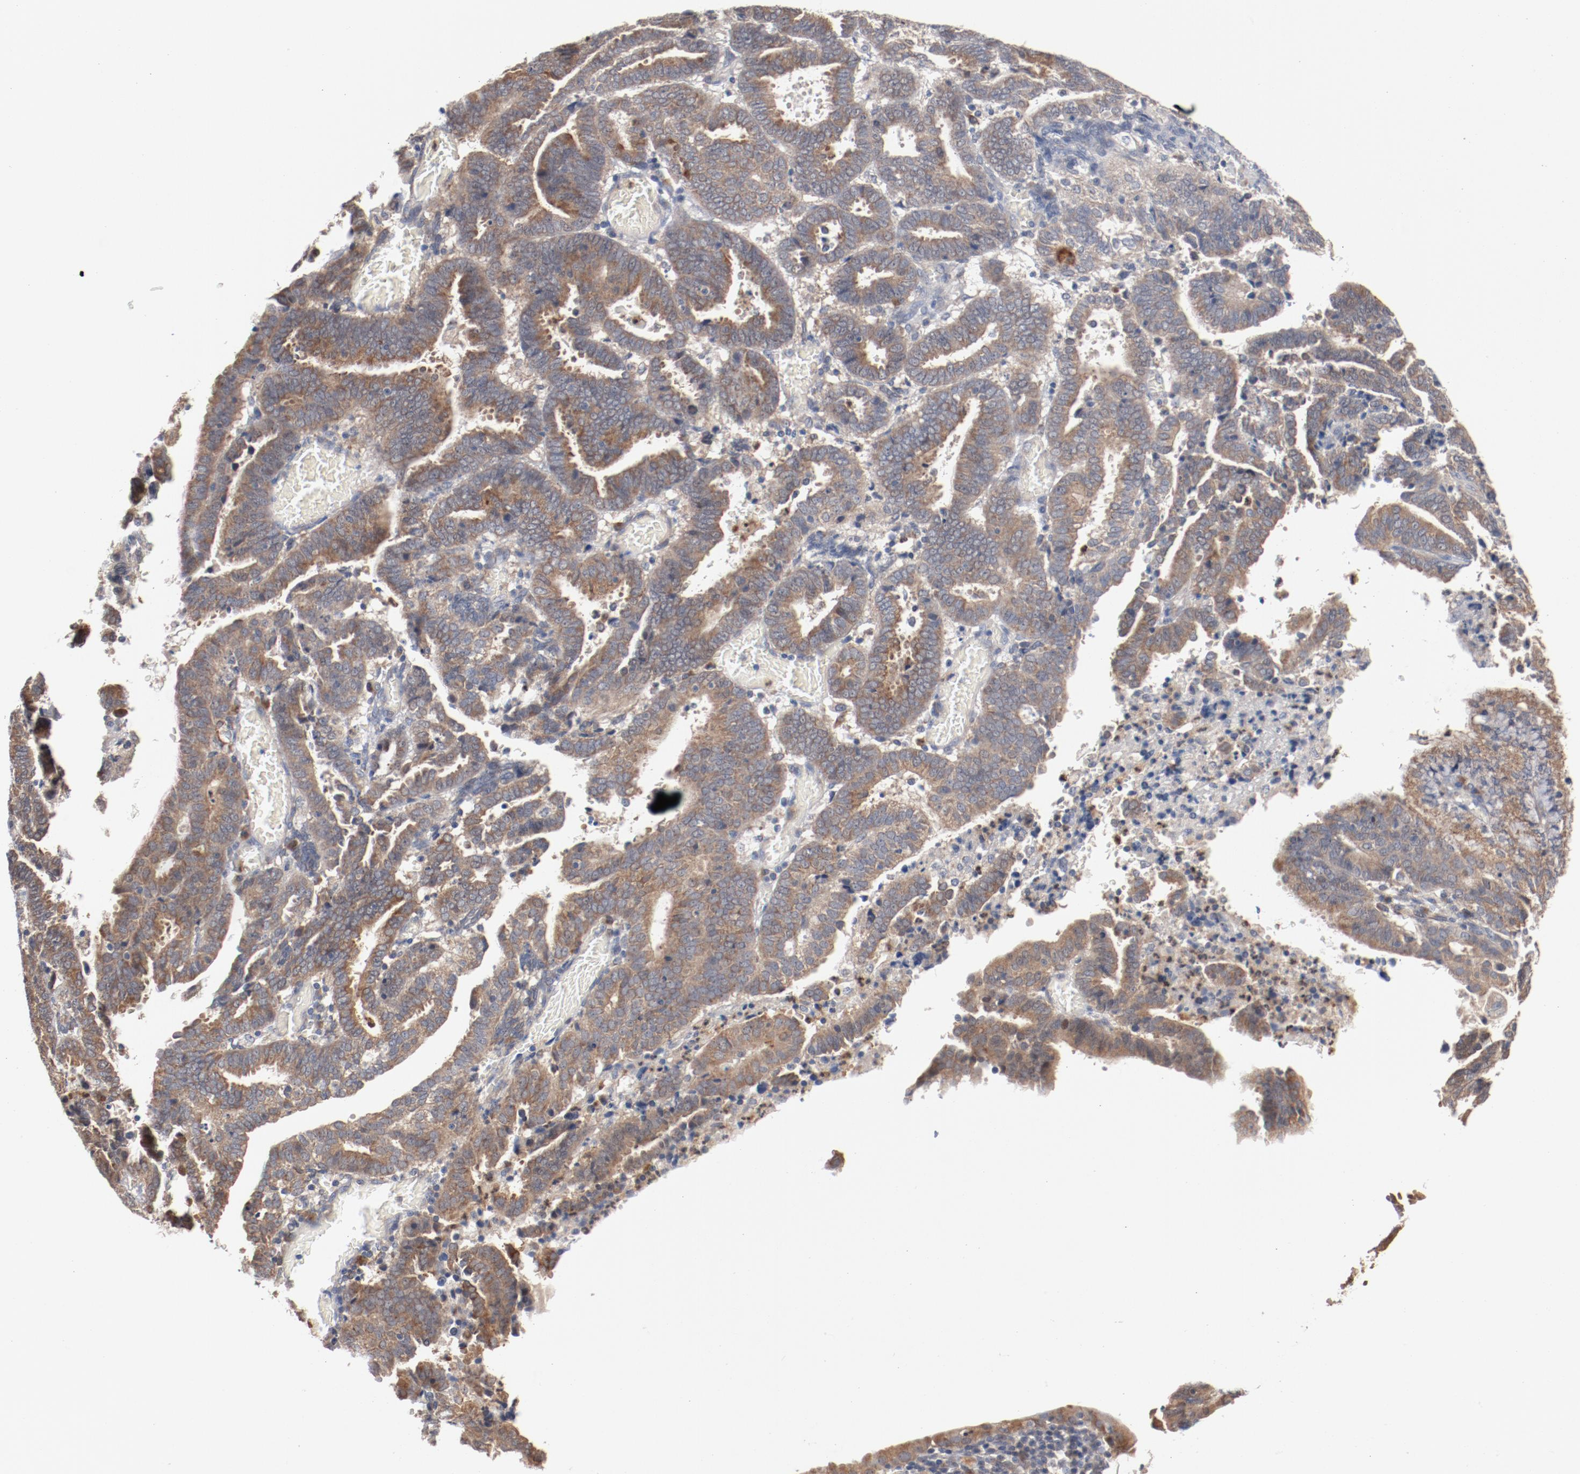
{"staining": {"intensity": "moderate", "quantity": ">75%", "location": "cytoplasmic/membranous"}, "tissue": "endometrial cancer", "cell_type": "Tumor cells", "image_type": "cancer", "snomed": [{"axis": "morphology", "description": "Adenocarcinoma, NOS"}, {"axis": "topography", "description": "Uterus"}], "caption": "High-magnification brightfield microscopy of adenocarcinoma (endometrial) stained with DAB (brown) and counterstained with hematoxylin (blue). tumor cells exhibit moderate cytoplasmic/membranous positivity is present in approximately>75% of cells. (Brightfield microscopy of DAB IHC at high magnification).", "gene": "RNASE11", "patient": {"sex": "female", "age": 83}}